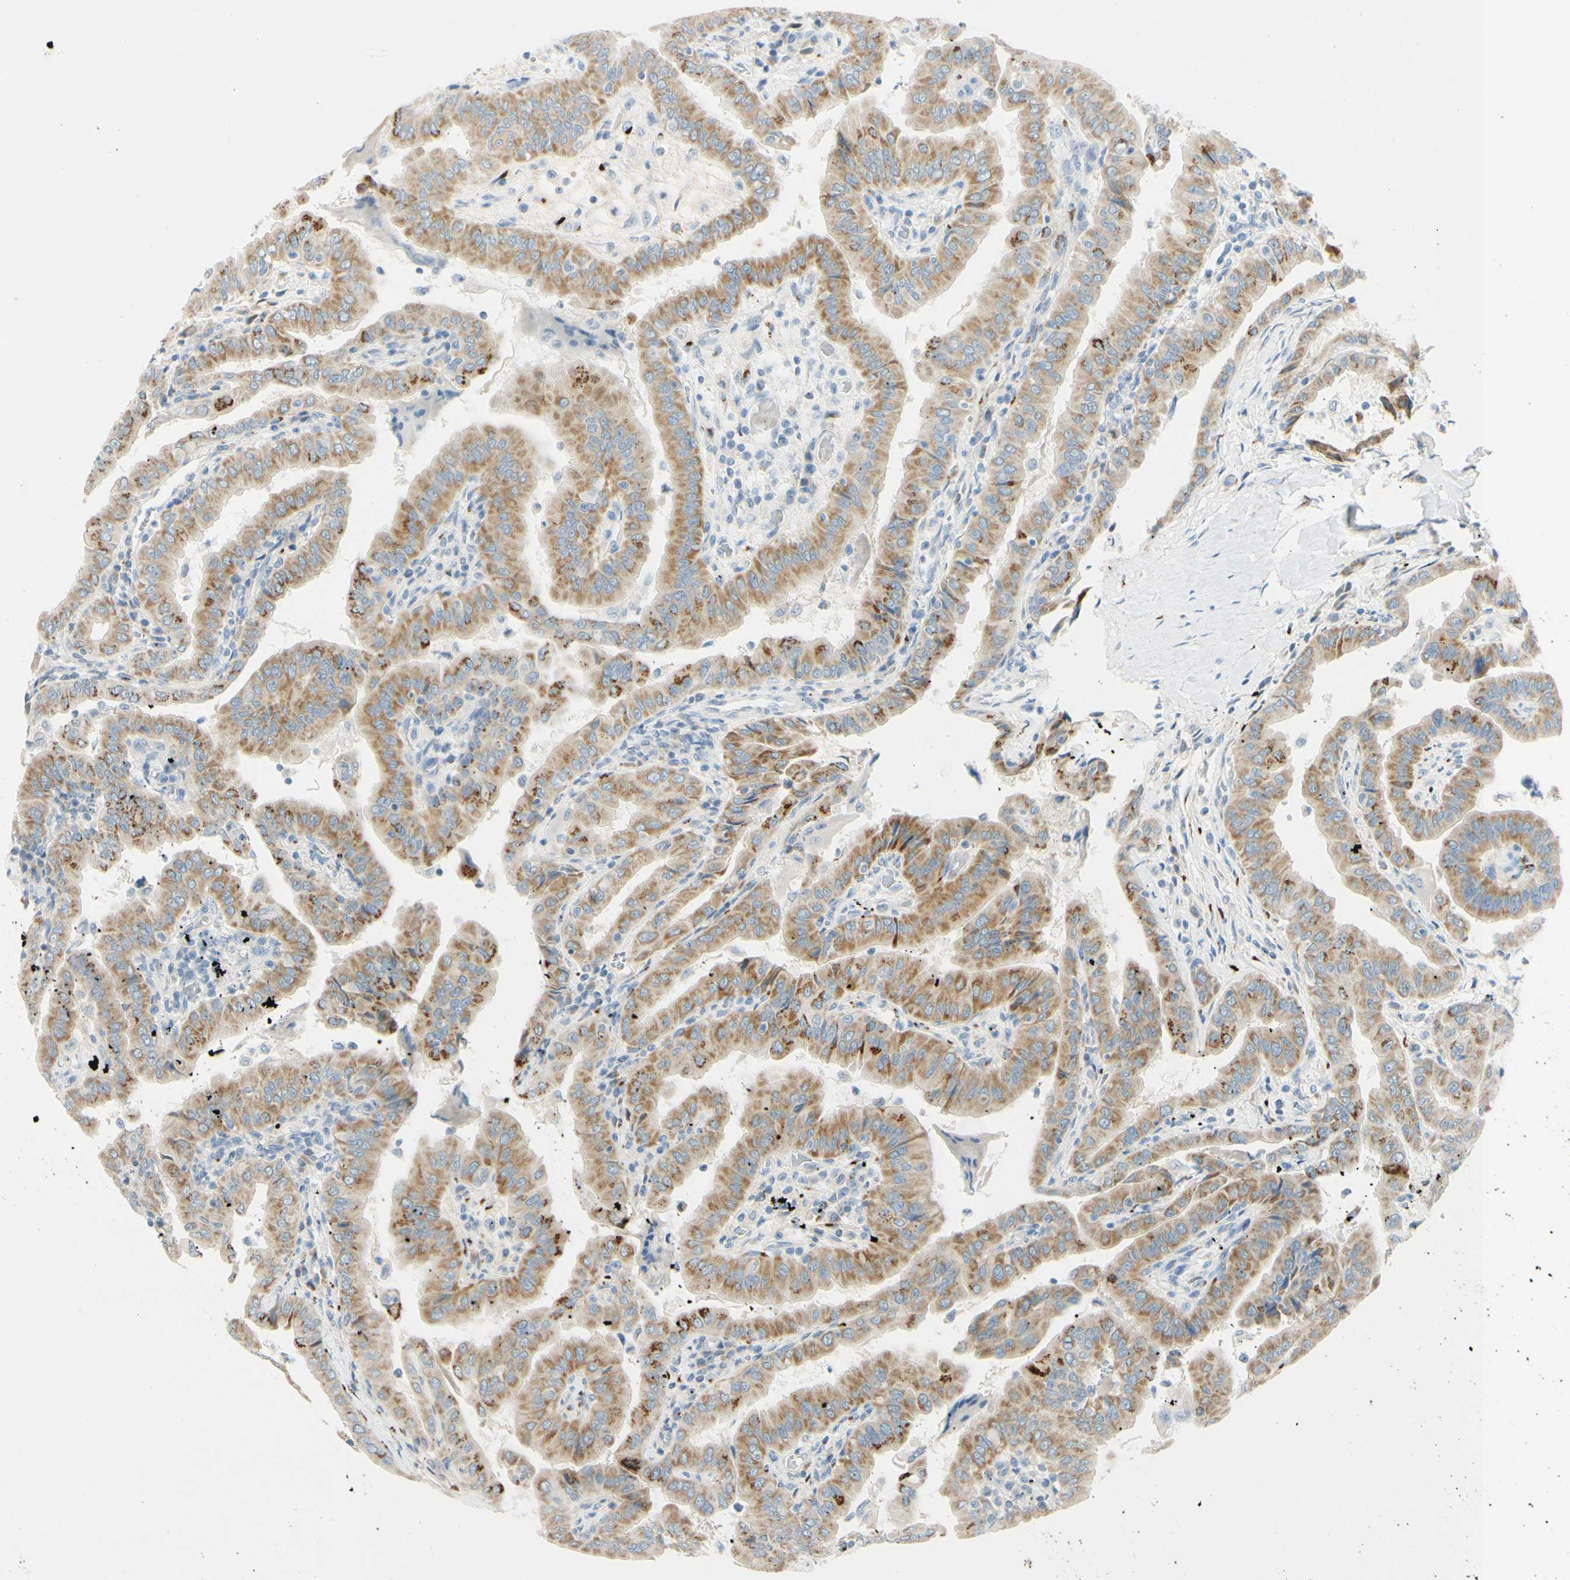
{"staining": {"intensity": "moderate", "quantity": ">75%", "location": "cytoplasmic/membranous"}, "tissue": "thyroid cancer", "cell_type": "Tumor cells", "image_type": "cancer", "snomed": [{"axis": "morphology", "description": "Papillary adenocarcinoma, NOS"}, {"axis": "topography", "description": "Thyroid gland"}], "caption": "Immunohistochemistry (DAB (3,3'-diaminobenzidine)) staining of thyroid cancer displays moderate cytoplasmic/membranous protein positivity in approximately >75% of tumor cells. The protein of interest is stained brown, and the nuclei are stained in blue (DAB IHC with brightfield microscopy, high magnification).", "gene": "GALNT5", "patient": {"sex": "male", "age": 33}}